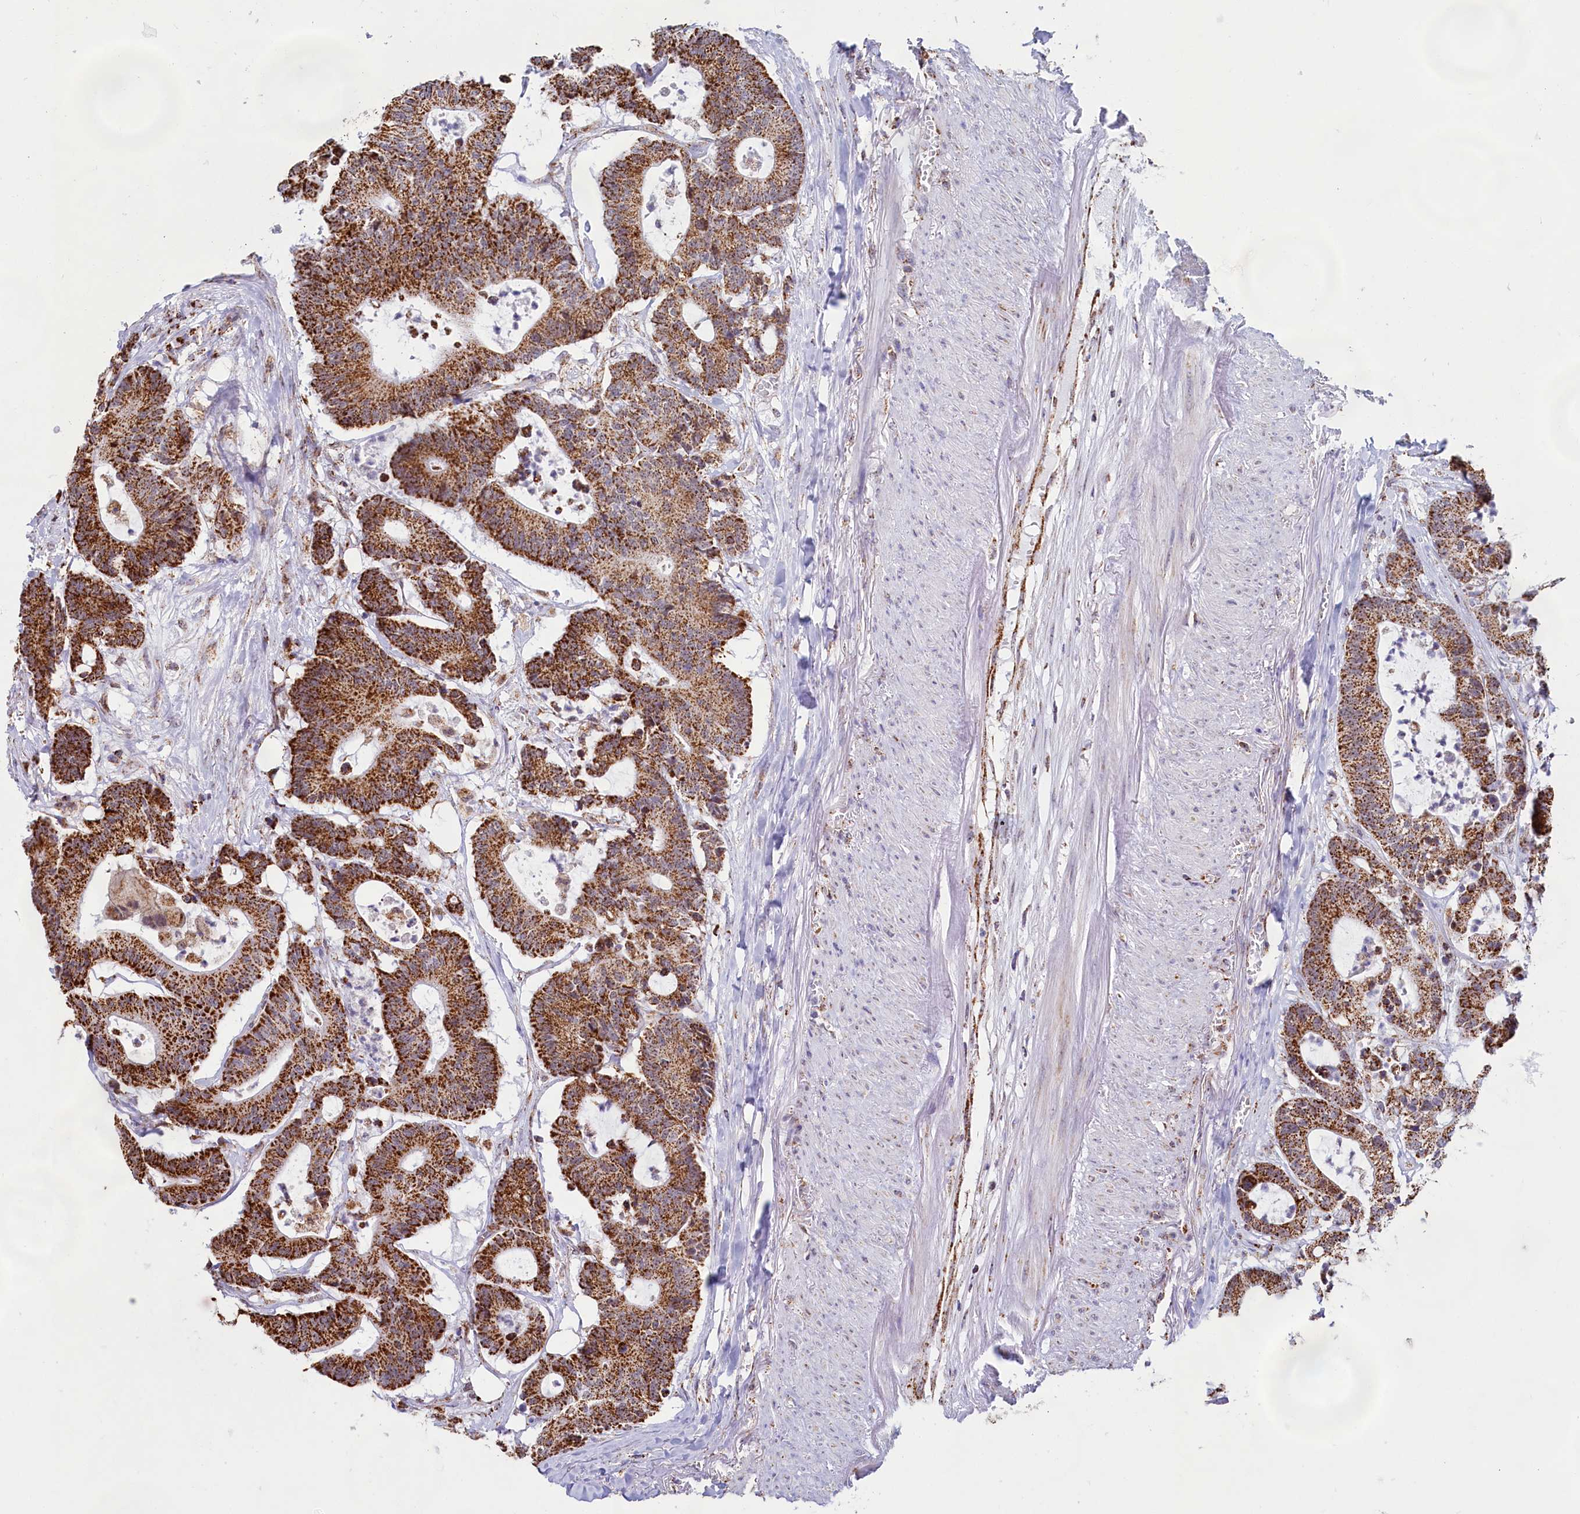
{"staining": {"intensity": "strong", "quantity": ">75%", "location": "cytoplasmic/membranous"}, "tissue": "colorectal cancer", "cell_type": "Tumor cells", "image_type": "cancer", "snomed": [{"axis": "morphology", "description": "Adenocarcinoma, NOS"}, {"axis": "topography", "description": "Colon"}], "caption": "Adenocarcinoma (colorectal) stained for a protein (brown) reveals strong cytoplasmic/membranous positive staining in about >75% of tumor cells.", "gene": "C1D", "patient": {"sex": "female", "age": 84}}